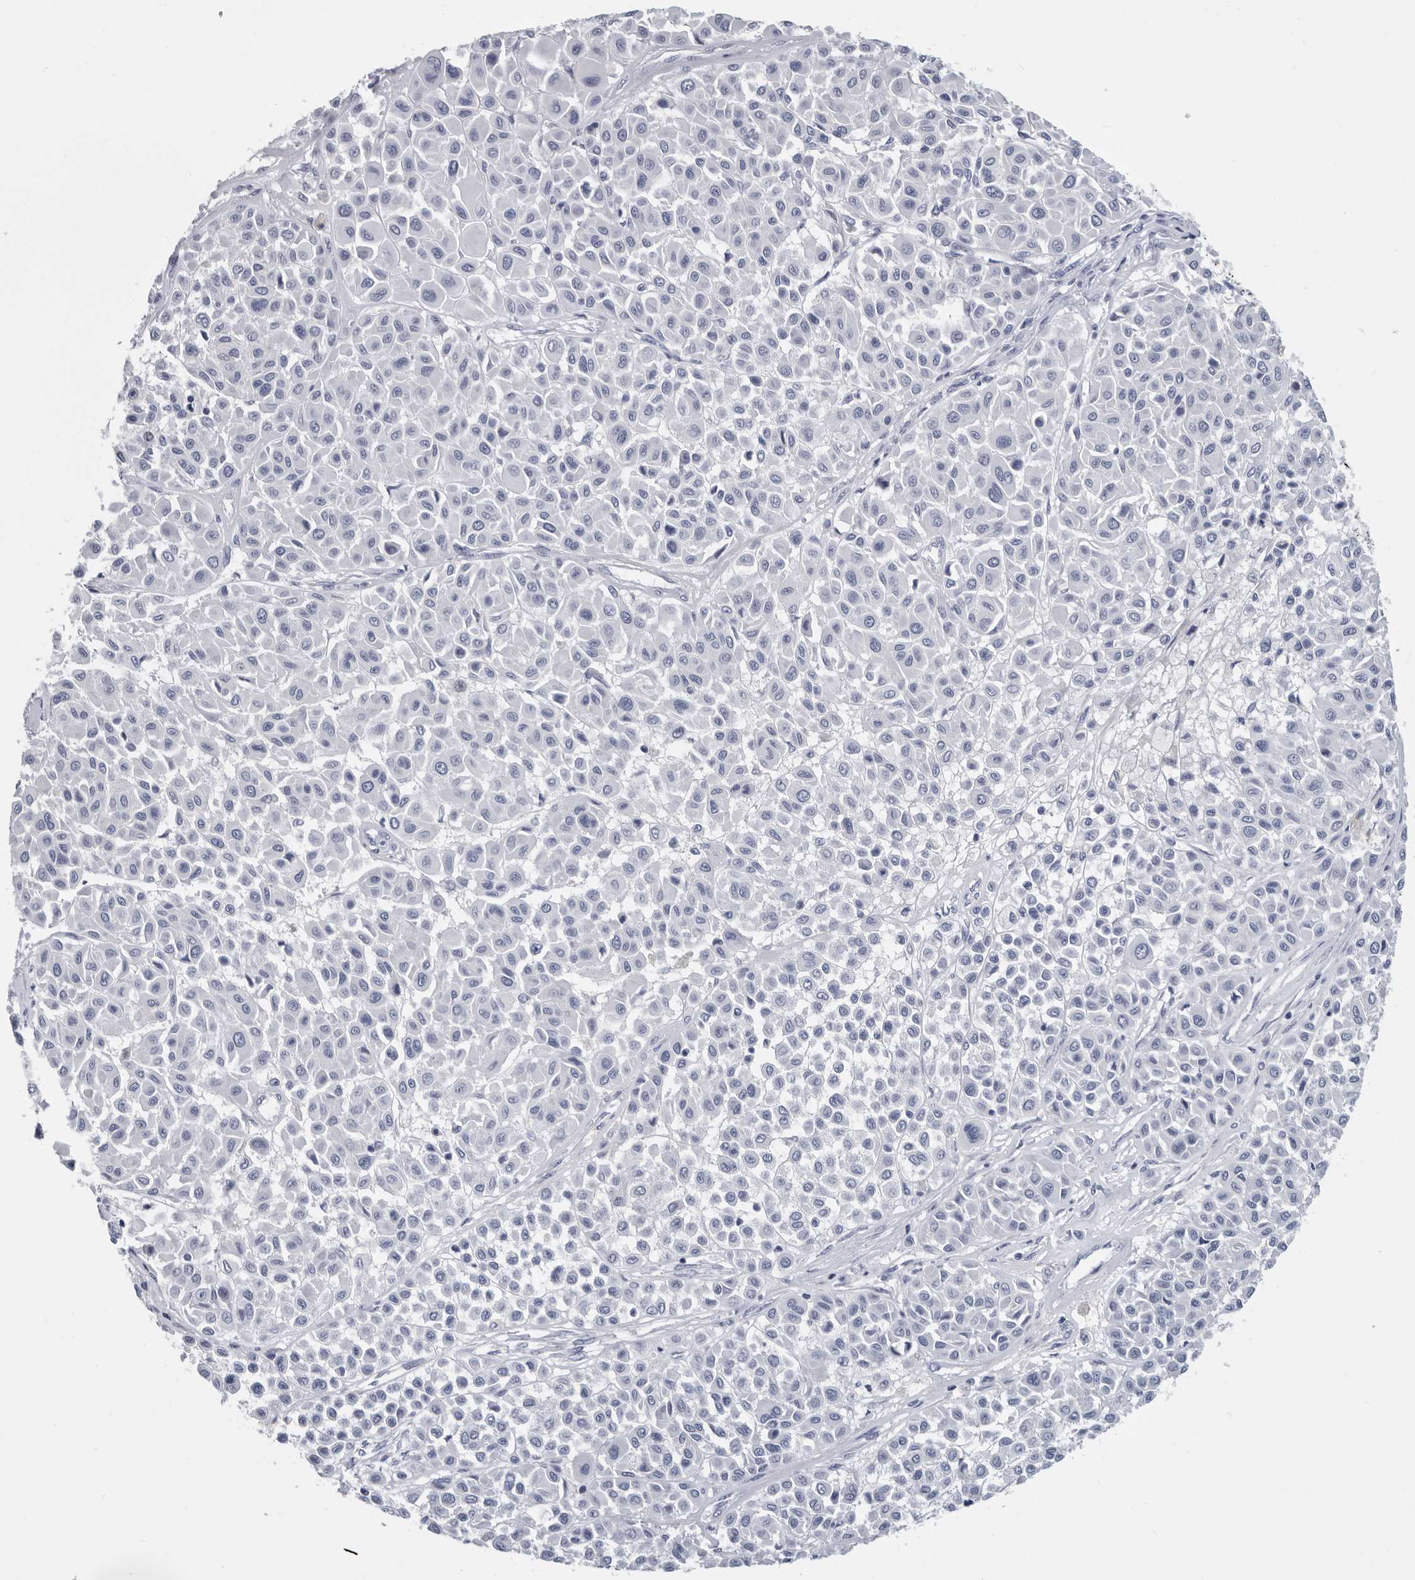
{"staining": {"intensity": "negative", "quantity": "none", "location": "none"}, "tissue": "melanoma", "cell_type": "Tumor cells", "image_type": "cancer", "snomed": [{"axis": "morphology", "description": "Malignant melanoma, Metastatic site"}, {"axis": "topography", "description": "Soft tissue"}], "caption": "Photomicrograph shows no protein positivity in tumor cells of melanoma tissue.", "gene": "WRAP73", "patient": {"sex": "male", "age": 41}}